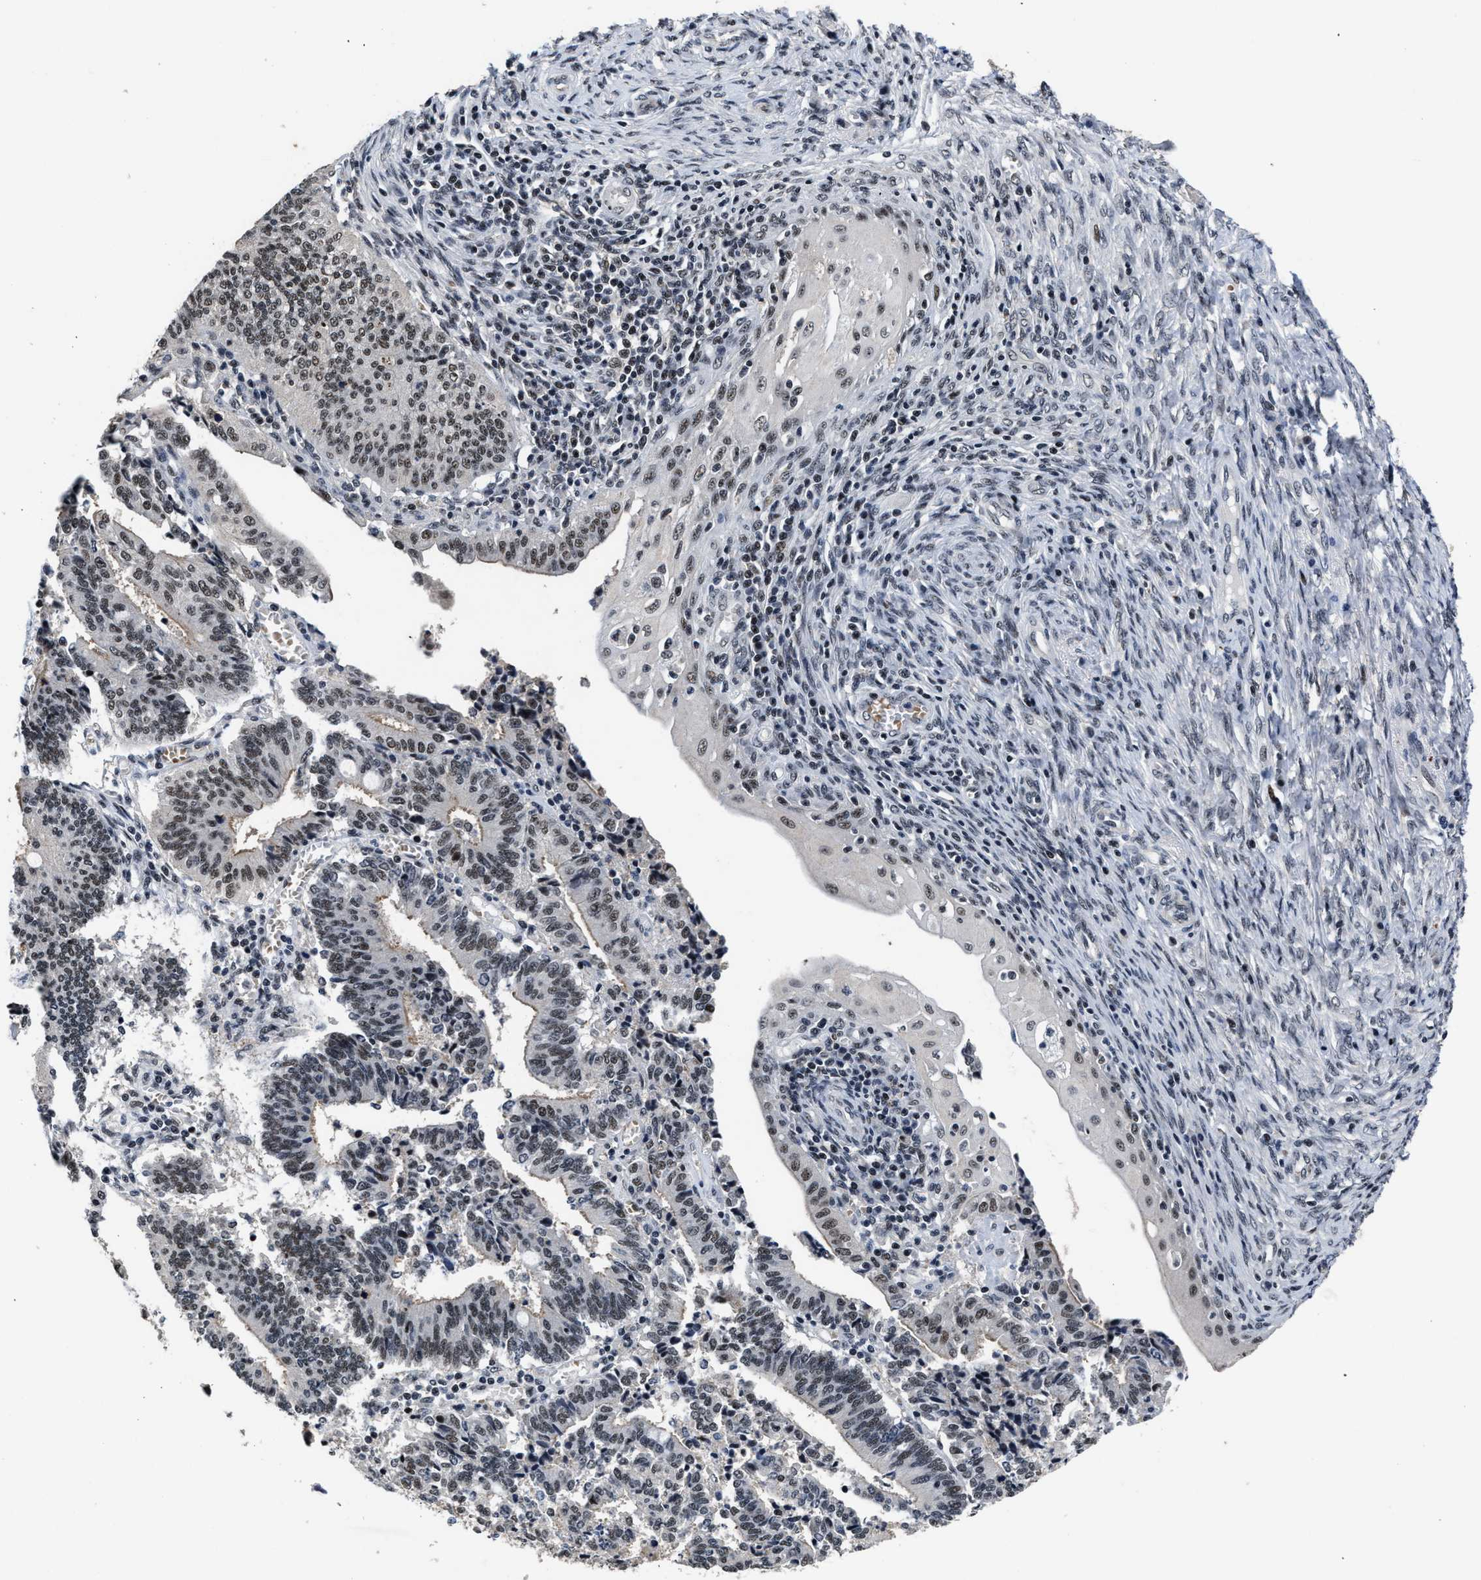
{"staining": {"intensity": "weak", "quantity": ">75%", "location": "nuclear"}, "tissue": "cervical cancer", "cell_type": "Tumor cells", "image_type": "cancer", "snomed": [{"axis": "morphology", "description": "Adenocarcinoma, NOS"}, {"axis": "topography", "description": "Cervix"}], "caption": "About >75% of tumor cells in cervical cancer (adenocarcinoma) reveal weak nuclear protein positivity as visualized by brown immunohistochemical staining.", "gene": "ZNF233", "patient": {"sex": "female", "age": 44}}